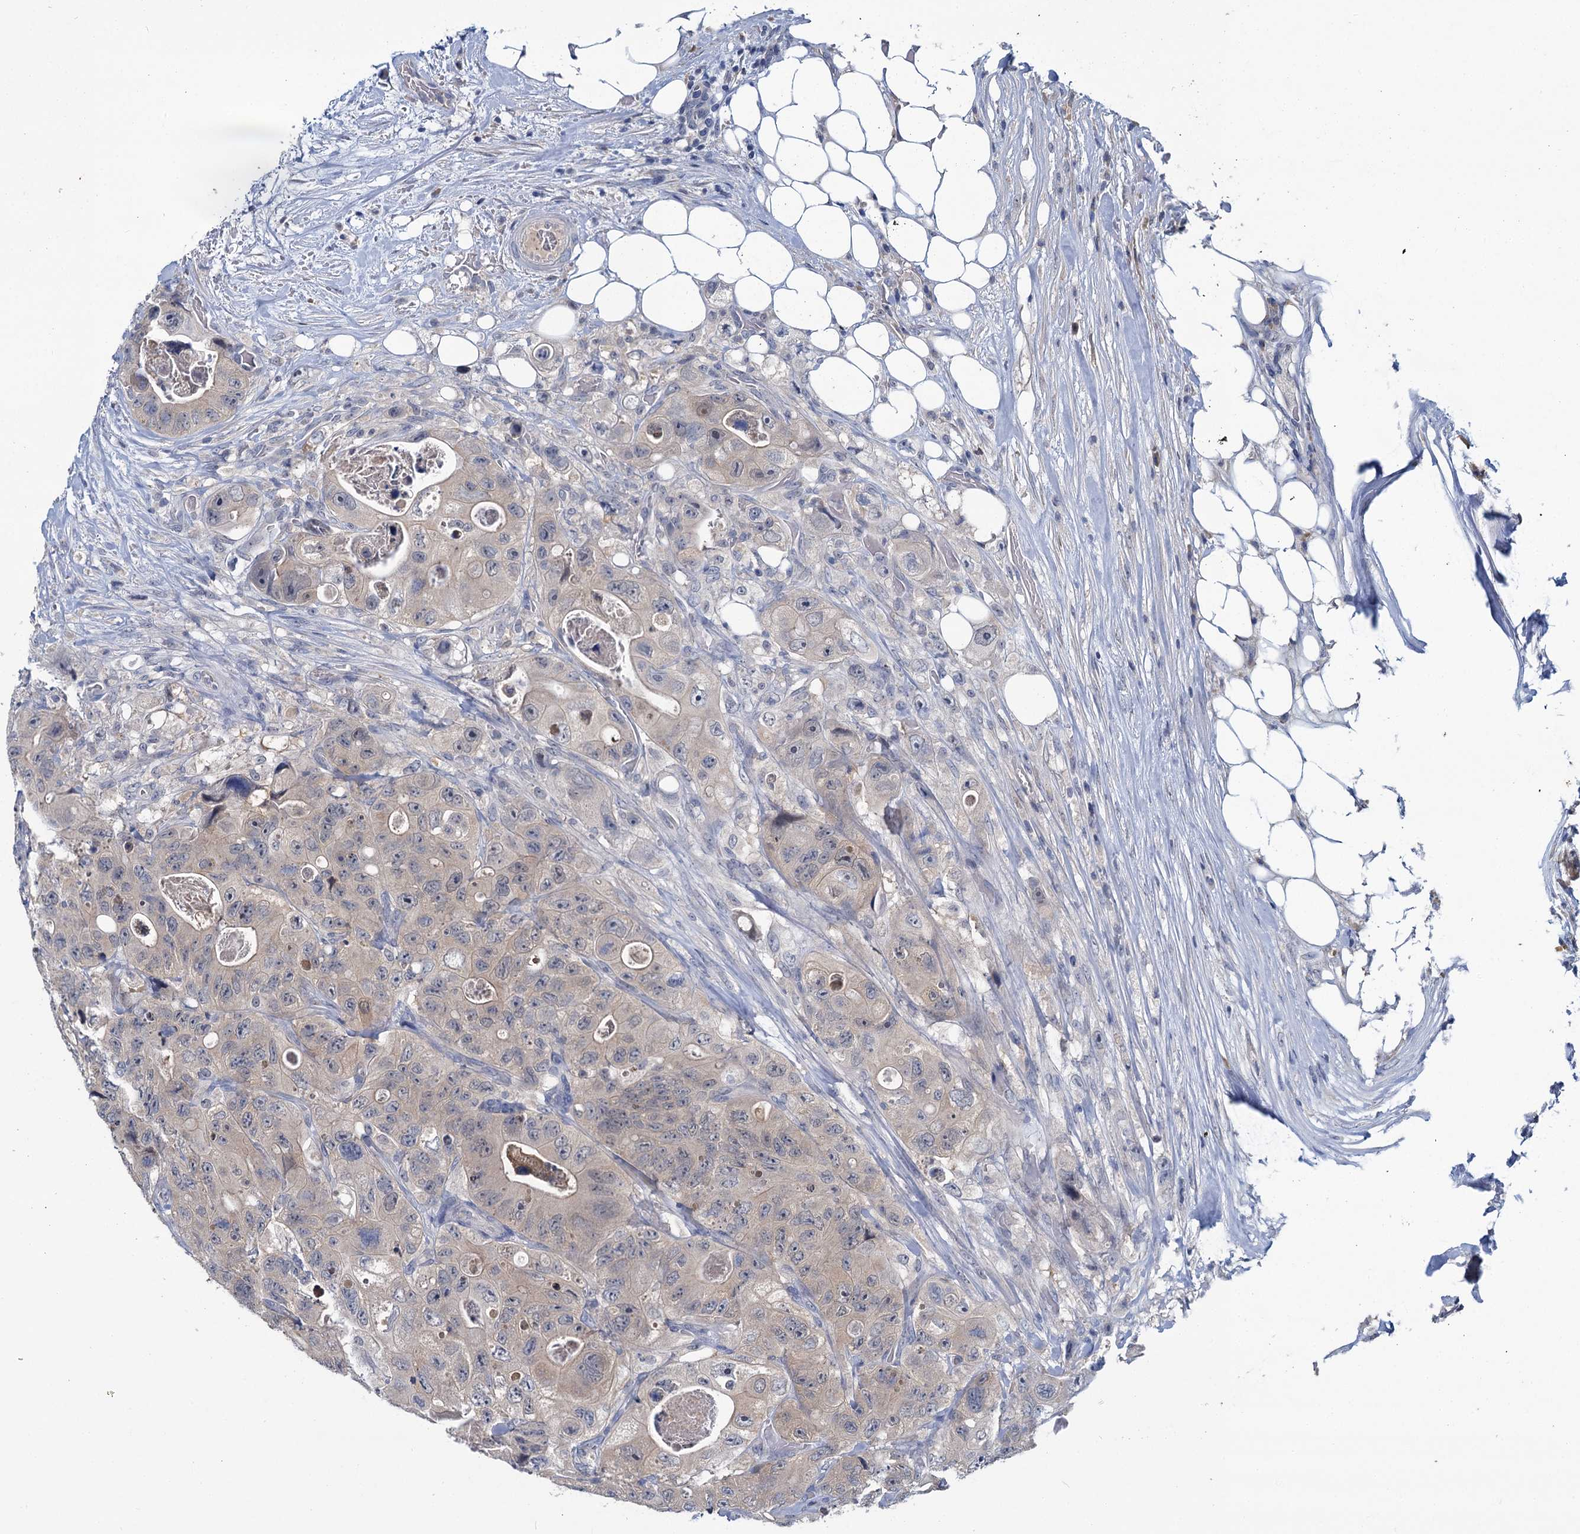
{"staining": {"intensity": "negative", "quantity": "none", "location": "none"}, "tissue": "colorectal cancer", "cell_type": "Tumor cells", "image_type": "cancer", "snomed": [{"axis": "morphology", "description": "Adenocarcinoma, NOS"}, {"axis": "topography", "description": "Colon"}], "caption": "This is an immunohistochemistry (IHC) image of human adenocarcinoma (colorectal). There is no positivity in tumor cells.", "gene": "ANKRD42", "patient": {"sex": "female", "age": 46}}